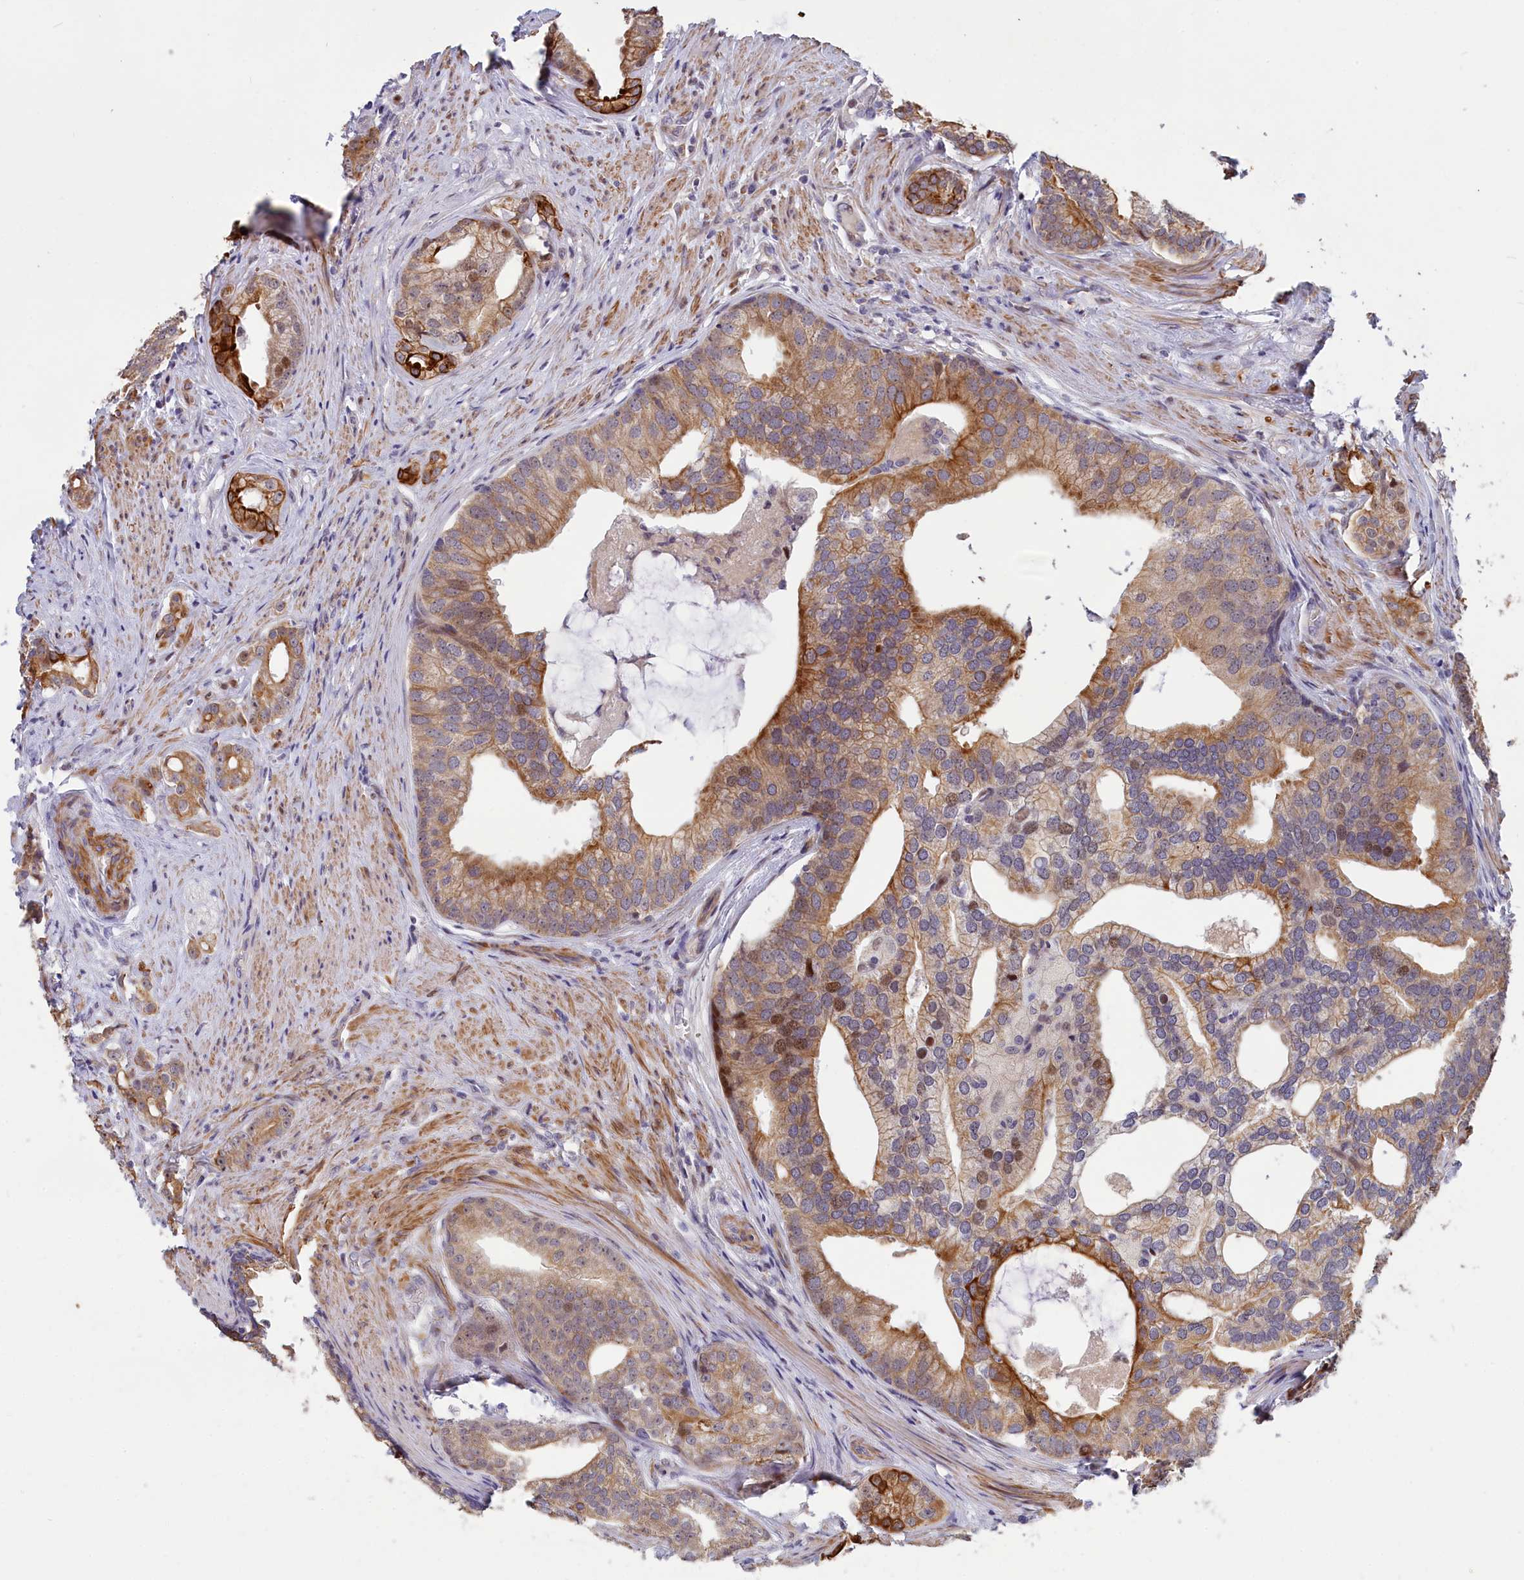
{"staining": {"intensity": "moderate", "quantity": ">75%", "location": "cytoplasmic/membranous,nuclear"}, "tissue": "prostate cancer", "cell_type": "Tumor cells", "image_type": "cancer", "snomed": [{"axis": "morphology", "description": "Adenocarcinoma, Low grade"}, {"axis": "topography", "description": "Prostate"}], "caption": "The photomicrograph shows immunohistochemical staining of adenocarcinoma (low-grade) (prostate). There is moderate cytoplasmic/membranous and nuclear staining is present in about >75% of tumor cells.", "gene": "ANKRD34B", "patient": {"sex": "male", "age": 71}}